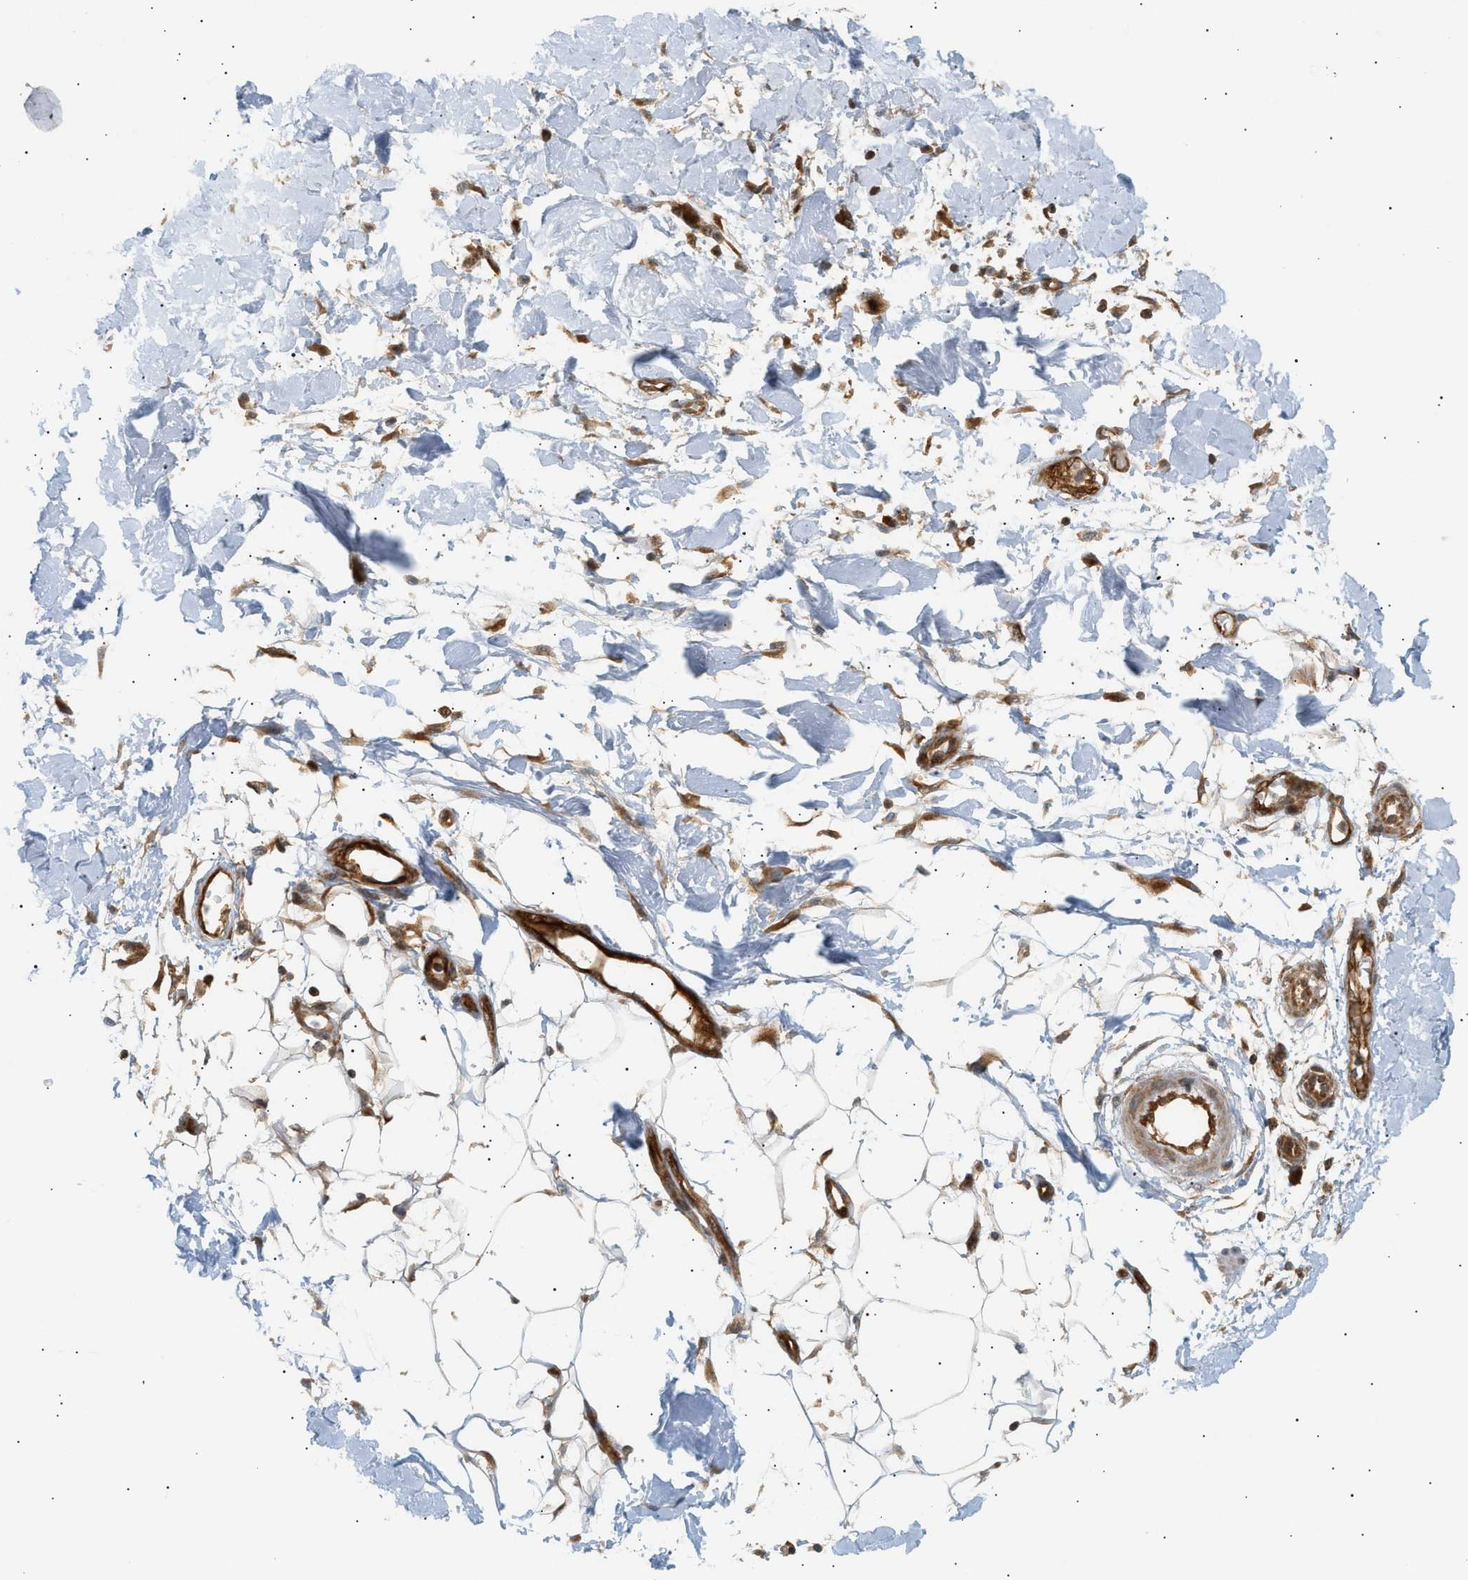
{"staining": {"intensity": "moderate", "quantity": ">75%", "location": "cytoplasmic/membranous,nuclear"}, "tissue": "adipose tissue", "cell_type": "Adipocytes", "image_type": "normal", "snomed": [{"axis": "morphology", "description": "Normal tissue, NOS"}, {"axis": "morphology", "description": "Squamous cell carcinoma, NOS"}, {"axis": "topography", "description": "Skin"}, {"axis": "topography", "description": "Peripheral nerve tissue"}], "caption": "Benign adipose tissue reveals moderate cytoplasmic/membranous,nuclear staining in approximately >75% of adipocytes, visualized by immunohistochemistry.", "gene": "SHC1", "patient": {"sex": "male", "age": 83}}